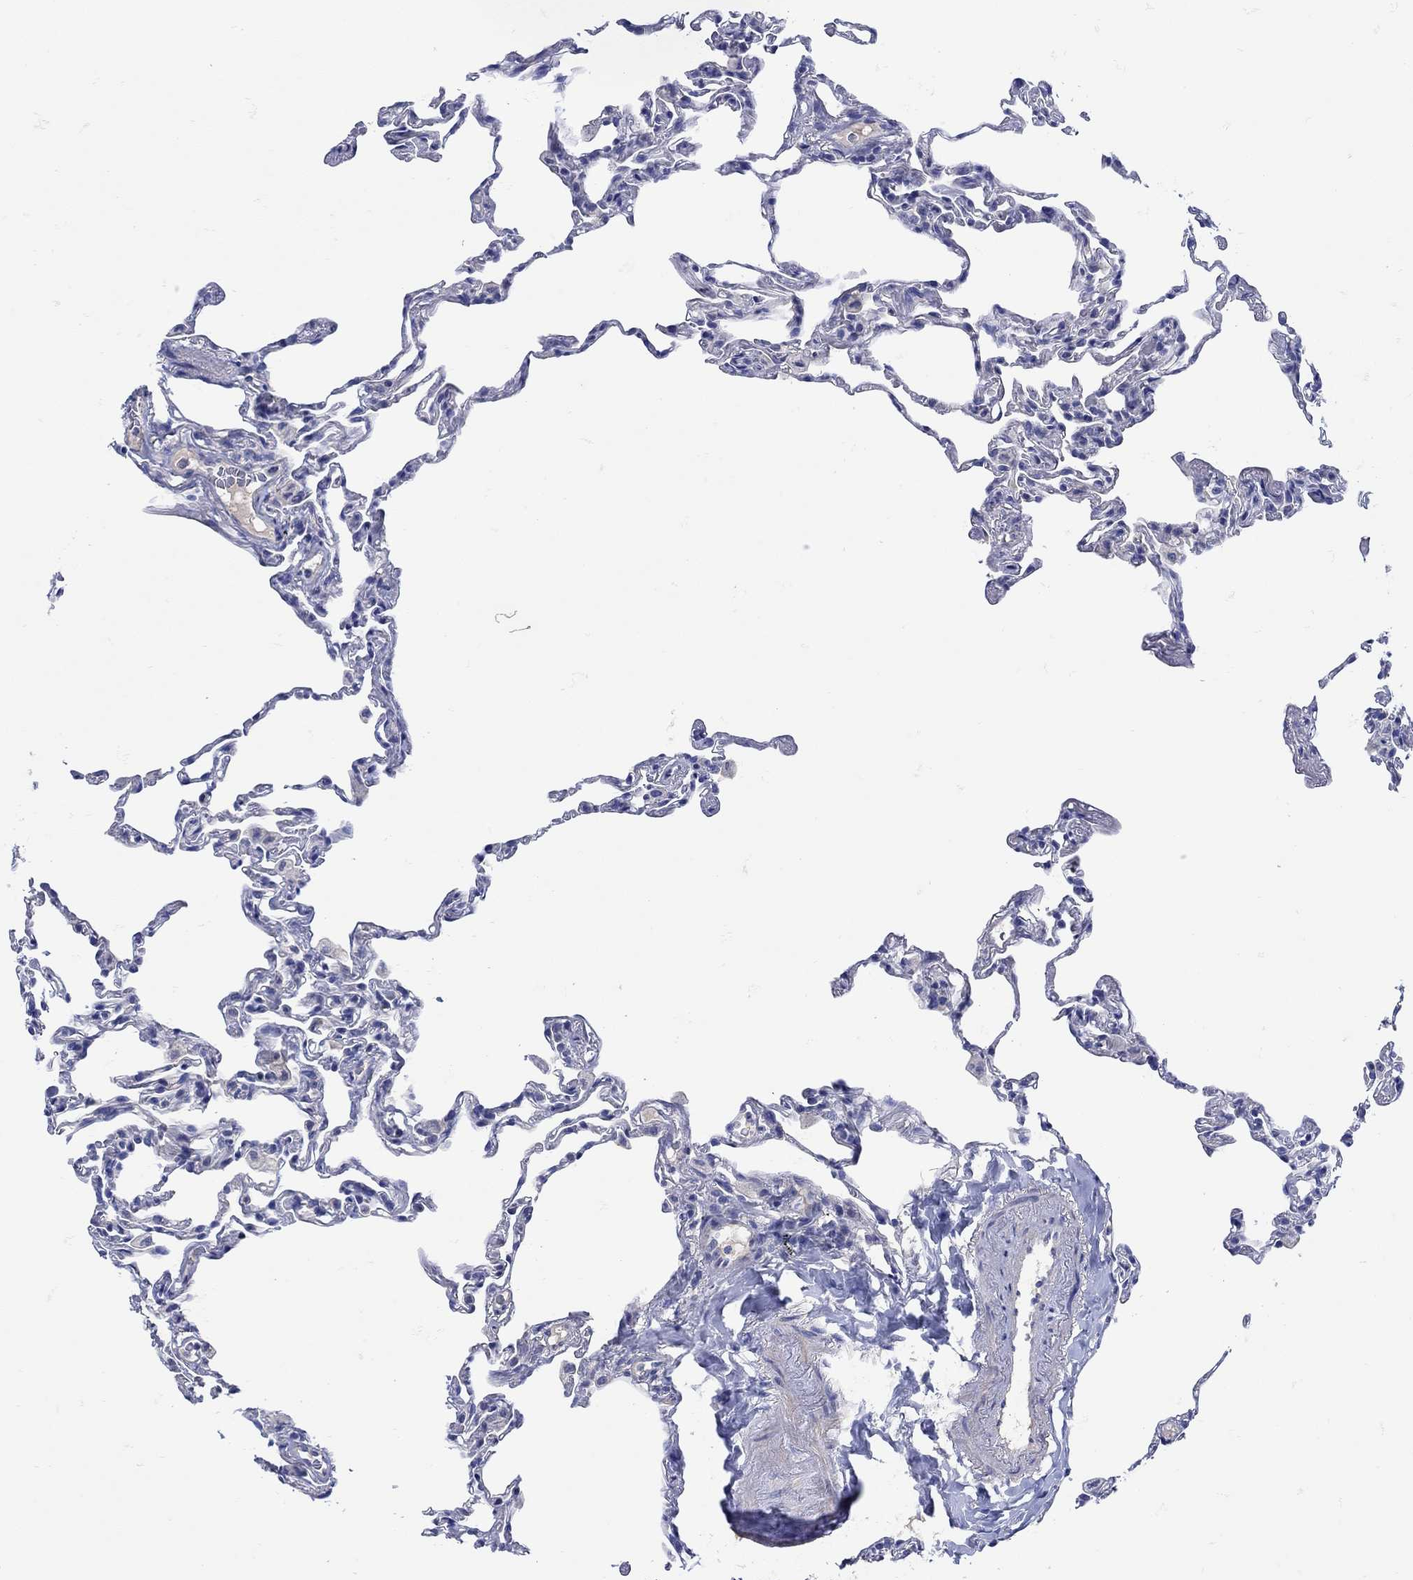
{"staining": {"intensity": "negative", "quantity": "none", "location": "none"}, "tissue": "lung", "cell_type": "Alveolar cells", "image_type": "normal", "snomed": [{"axis": "morphology", "description": "Normal tissue, NOS"}, {"axis": "topography", "description": "Lung"}], "caption": "Histopathology image shows no protein positivity in alveolar cells of unremarkable lung.", "gene": "MSI1", "patient": {"sex": "female", "age": 57}}